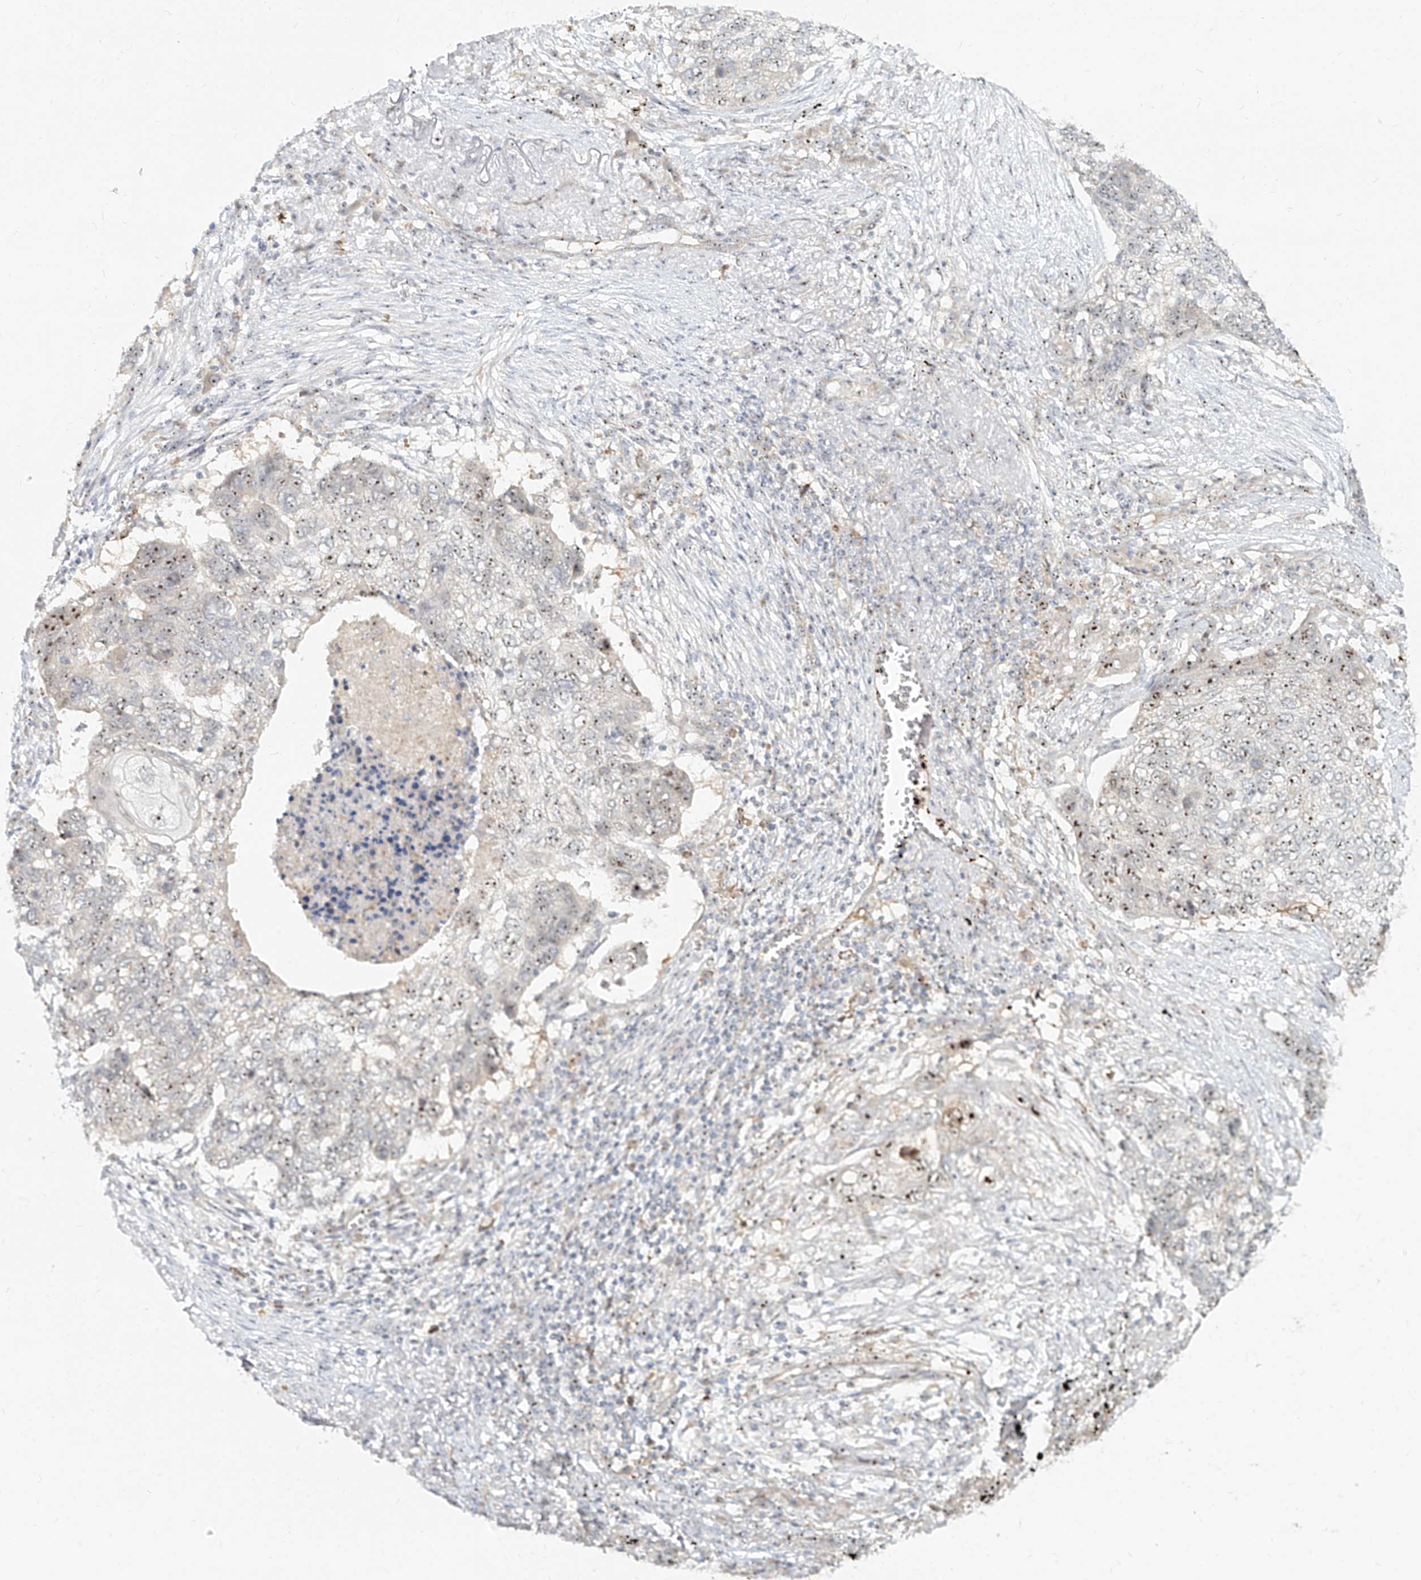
{"staining": {"intensity": "moderate", "quantity": "25%-75%", "location": "nuclear"}, "tissue": "lung cancer", "cell_type": "Tumor cells", "image_type": "cancer", "snomed": [{"axis": "morphology", "description": "Squamous cell carcinoma, NOS"}, {"axis": "topography", "description": "Lung"}], "caption": "Protein analysis of squamous cell carcinoma (lung) tissue demonstrates moderate nuclear expression in approximately 25%-75% of tumor cells.", "gene": "BYSL", "patient": {"sex": "female", "age": 63}}